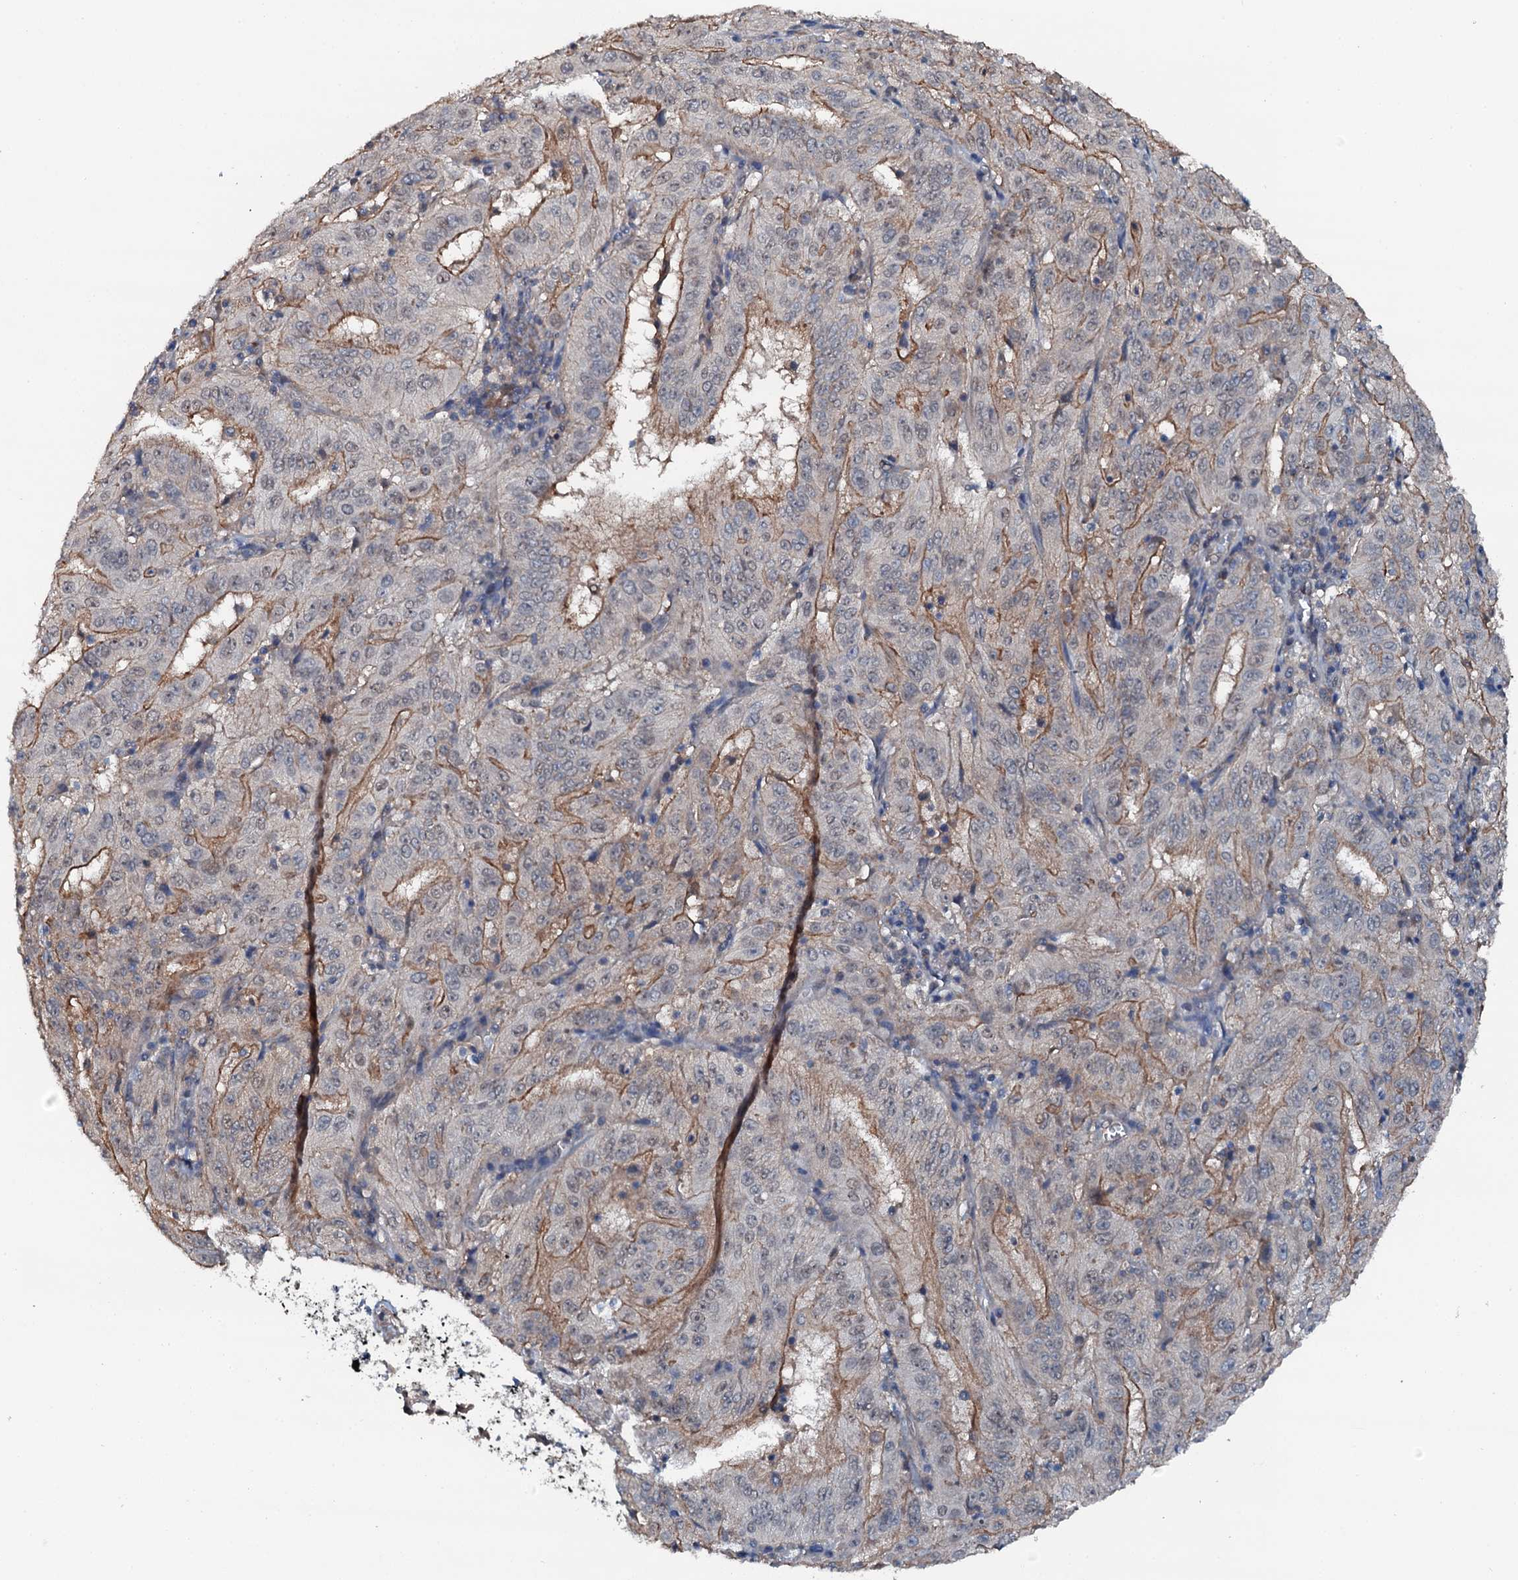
{"staining": {"intensity": "moderate", "quantity": "<25%", "location": "cytoplasmic/membranous"}, "tissue": "pancreatic cancer", "cell_type": "Tumor cells", "image_type": "cancer", "snomed": [{"axis": "morphology", "description": "Adenocarcinoma, NOS"}, {"axis": "topography", "description": "Pancreas"}], "caption": "IHC photomicrograph of neoplastic tissue: pancreatic cancer (adenocarcinoma) stained using immunohistochemistry shows low levels of moderate protein expression localized specifically in the cytoplasmic/membranous of tumor cells, appearing as a cytoplasmic/membranous brown color.", "gene": "FLYWCH1", "patient": {"sex": "male", "age": 63}}